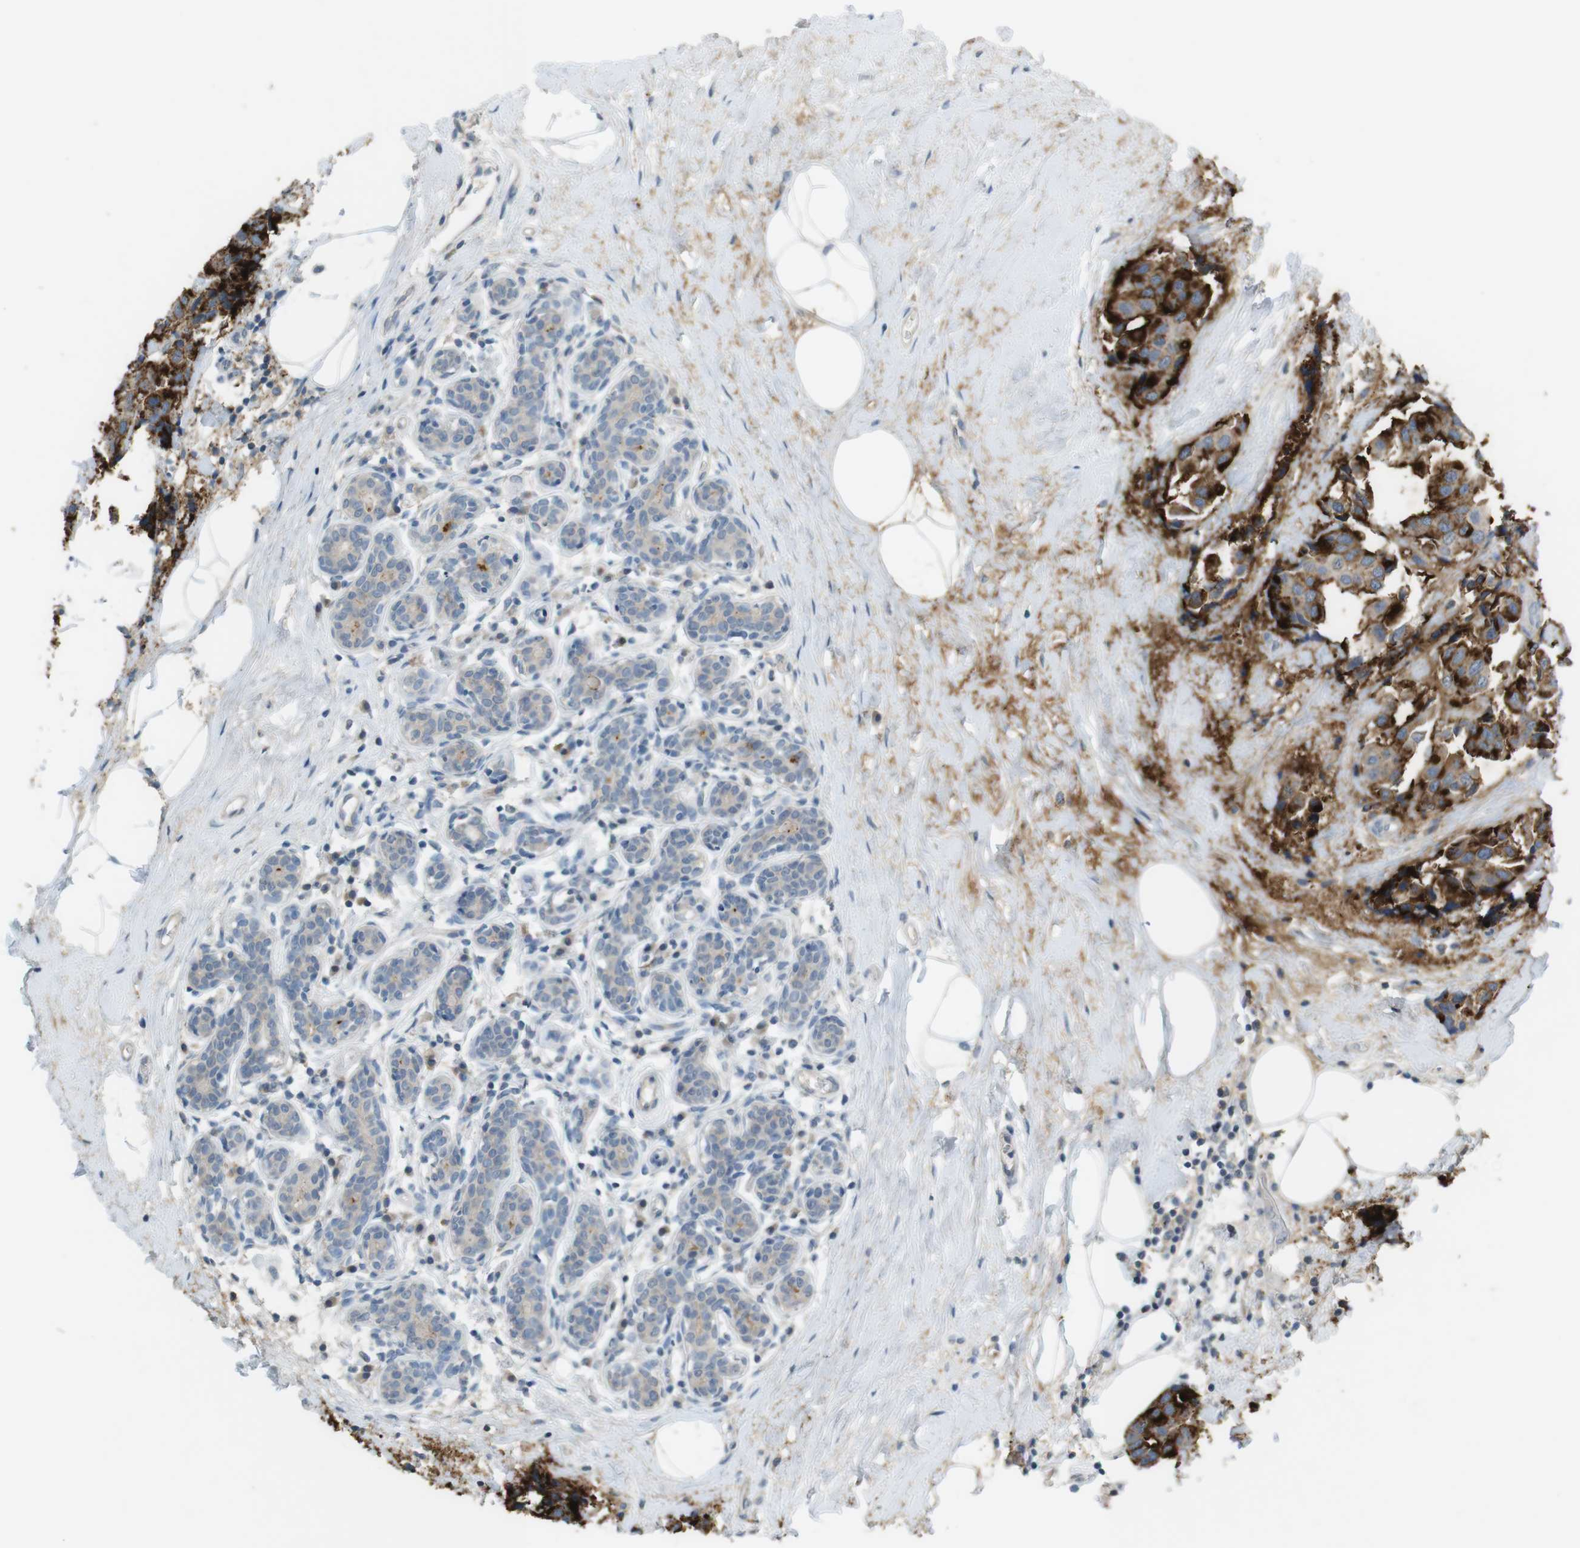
{"staining": {"intensity": "strong", "quantity": ">75%", "location": "cytoplasmic/membranous"}, "tissue": "breast cancer", "cell_type": "Tumor cells", "image_type": "cancer", "snomed": [{"axis": "morphology", "description": "Normal tissue, NOS"}, {"axis": "morphology", "description": "Duct carcinoma"}, {"axis": "topography", "description": "Breast"}], "caption": "Immunohistochemical staining of human breast intraductal carcinoma shows high levels of strong cytoplasmic/membranous expression in approximately >75% of tumor cells.", "gene": "MUC5B", "patient": {"sex": "female", "age": 39}}